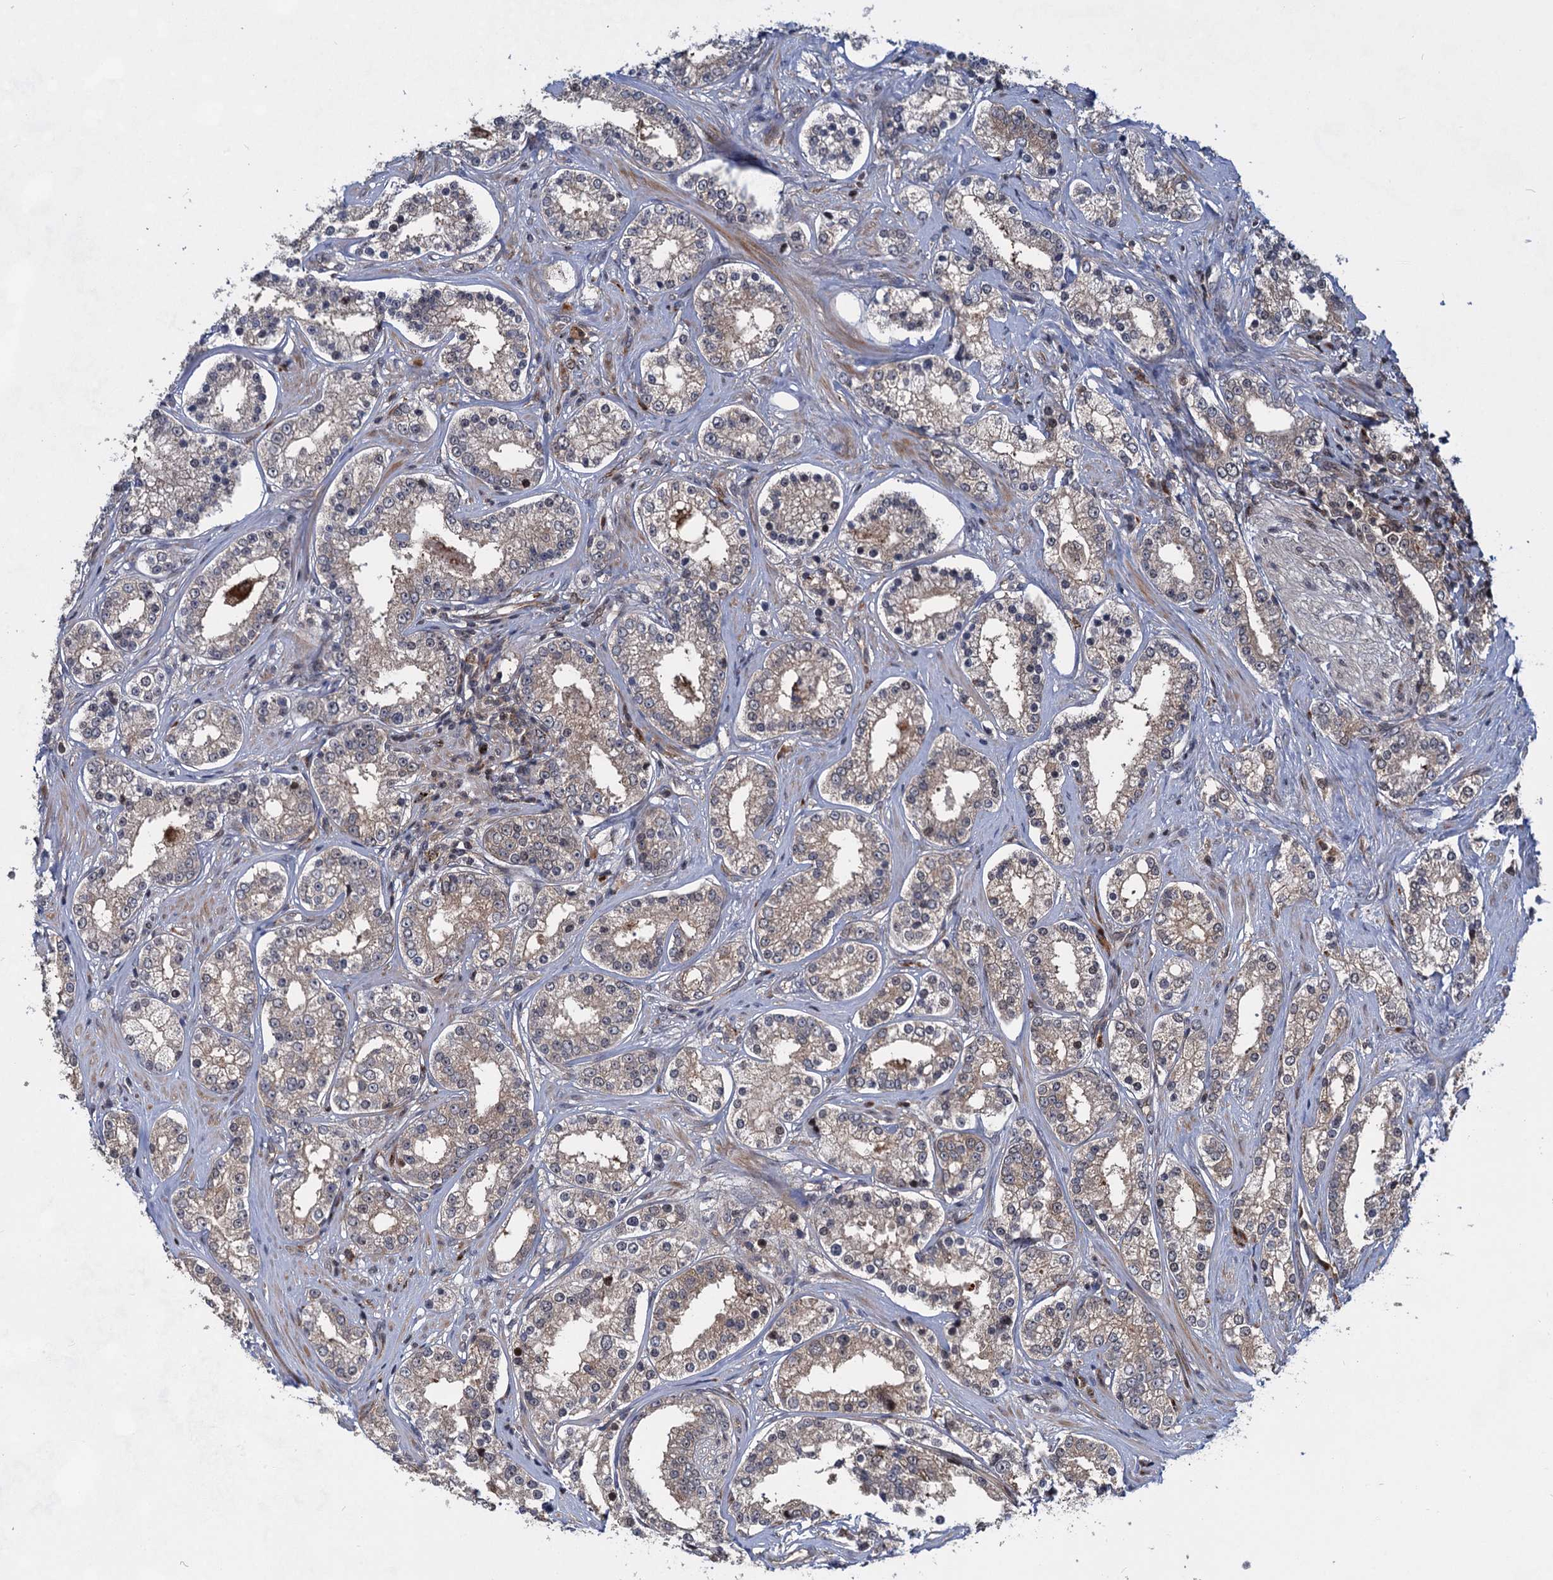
{"staining": {"intensity": "weak", "quantity": "25%-75%", "location": "cytoplasmic/membranous"}, "tissue": "prostate cancer", "cell_type": "Tumor cells", "image_type": "cancer", "snomed": [{"axis": "morphology", "description": "Normal tissue, NOS"}, {"axis": "morphology", "description": "Adenocarcinoma, High grade"}, {"axis": "topography", "description": "Prostate"}], "caption": "The immunohistochemical stain labels weak cytoplasmic/membranous expression in tumor cells of prostate cancer tissue.", "gene": "GPBP1", "patient": {"sex": "male", "age": 83}}